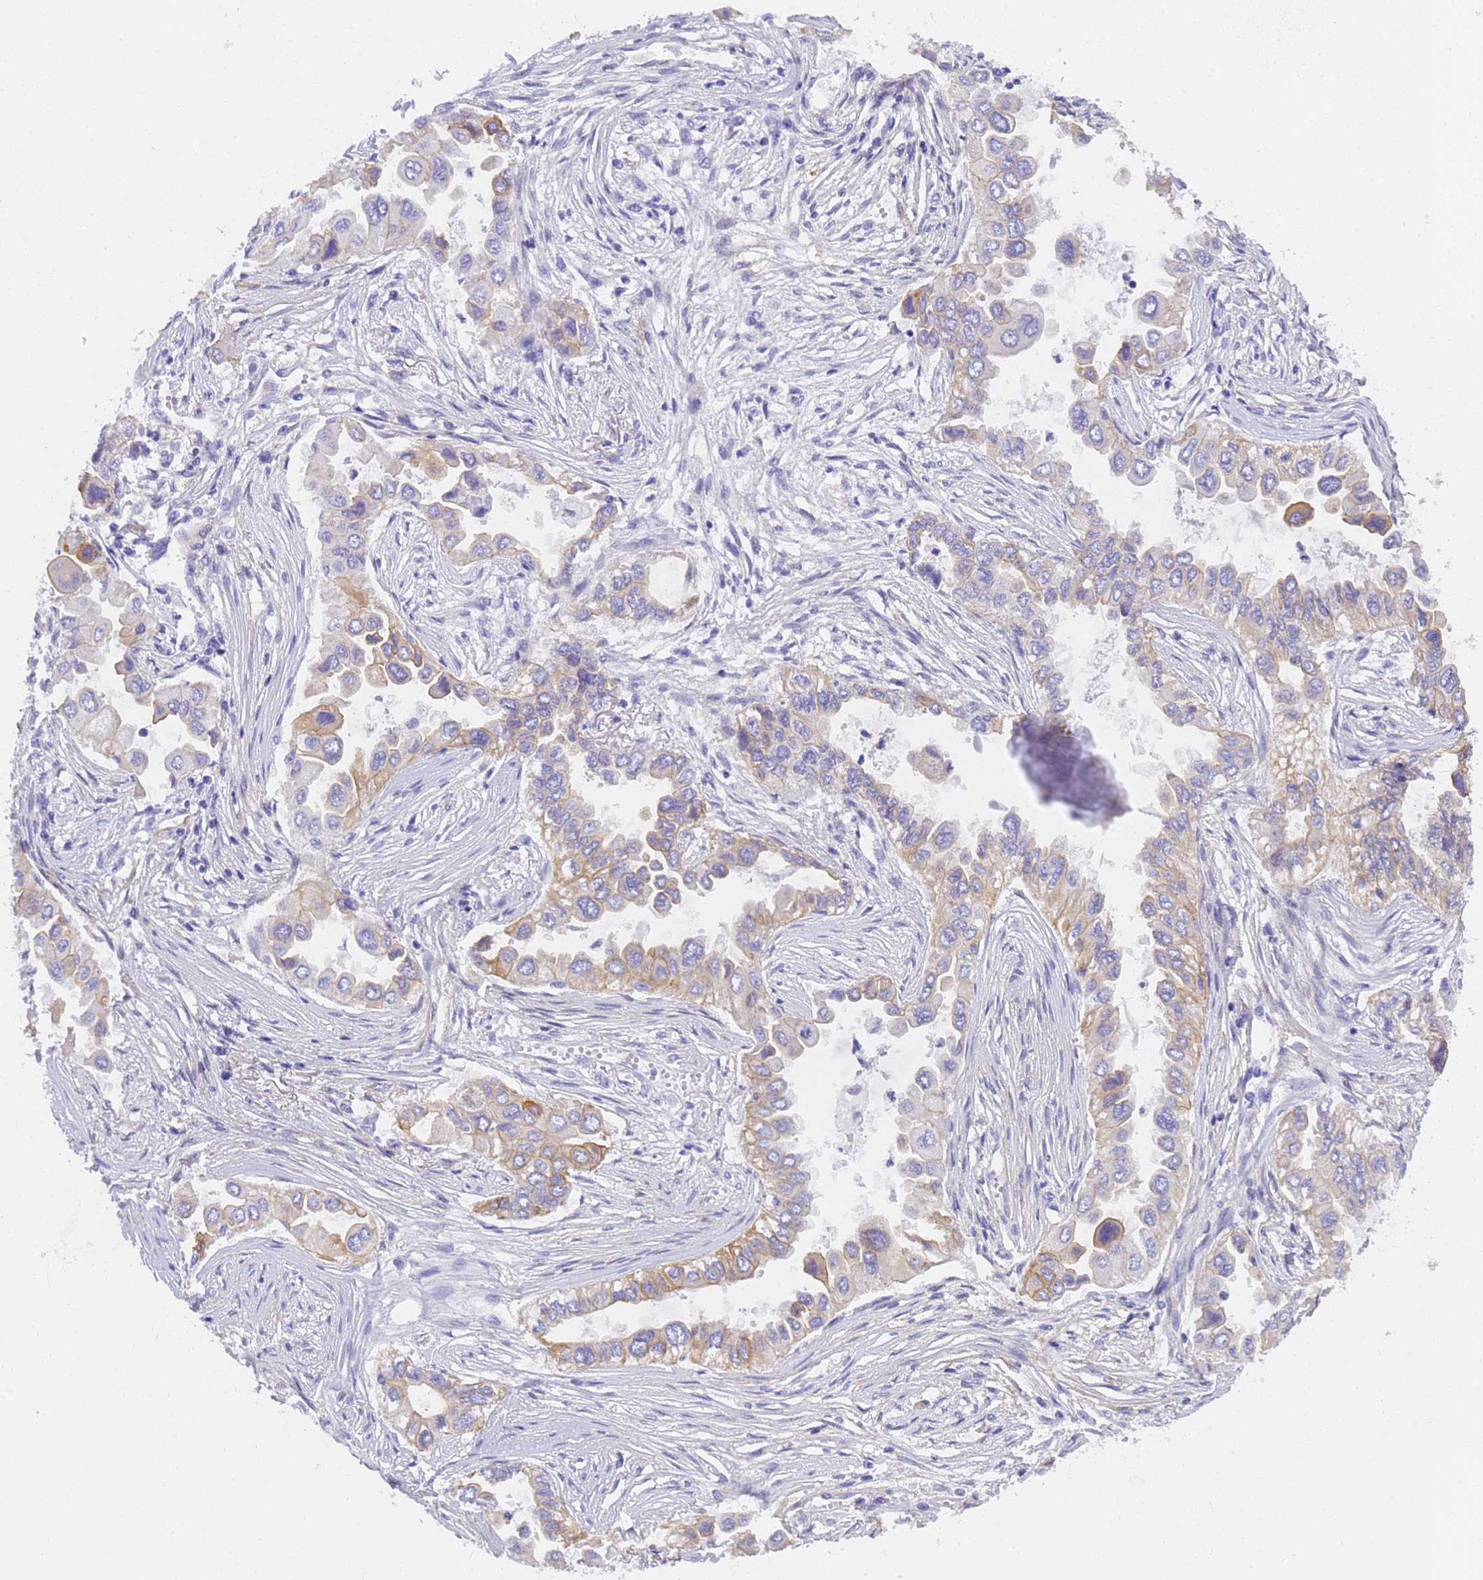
{"staining": {"intensity": "moderate", "quantity": "<25%", "location": "cytoplasmic/membranous"}, "tissue": "lung cancer", "cell_type": "Tumor cells", "image_type": "cancer", "snomed": [{"axis": "morphology", "description": "Adenocarcinoma, NOS"}, {"axis": "topography", "description": "Lung"}], "caption": "IHC of adenocarcinoma (lung) reveals low levels of moderate cytoplasmic/membranous positivity in approximately <25% of tumor cells.", "gene": "MVB12A", "patient": {"sex": "female", "age": 76}}